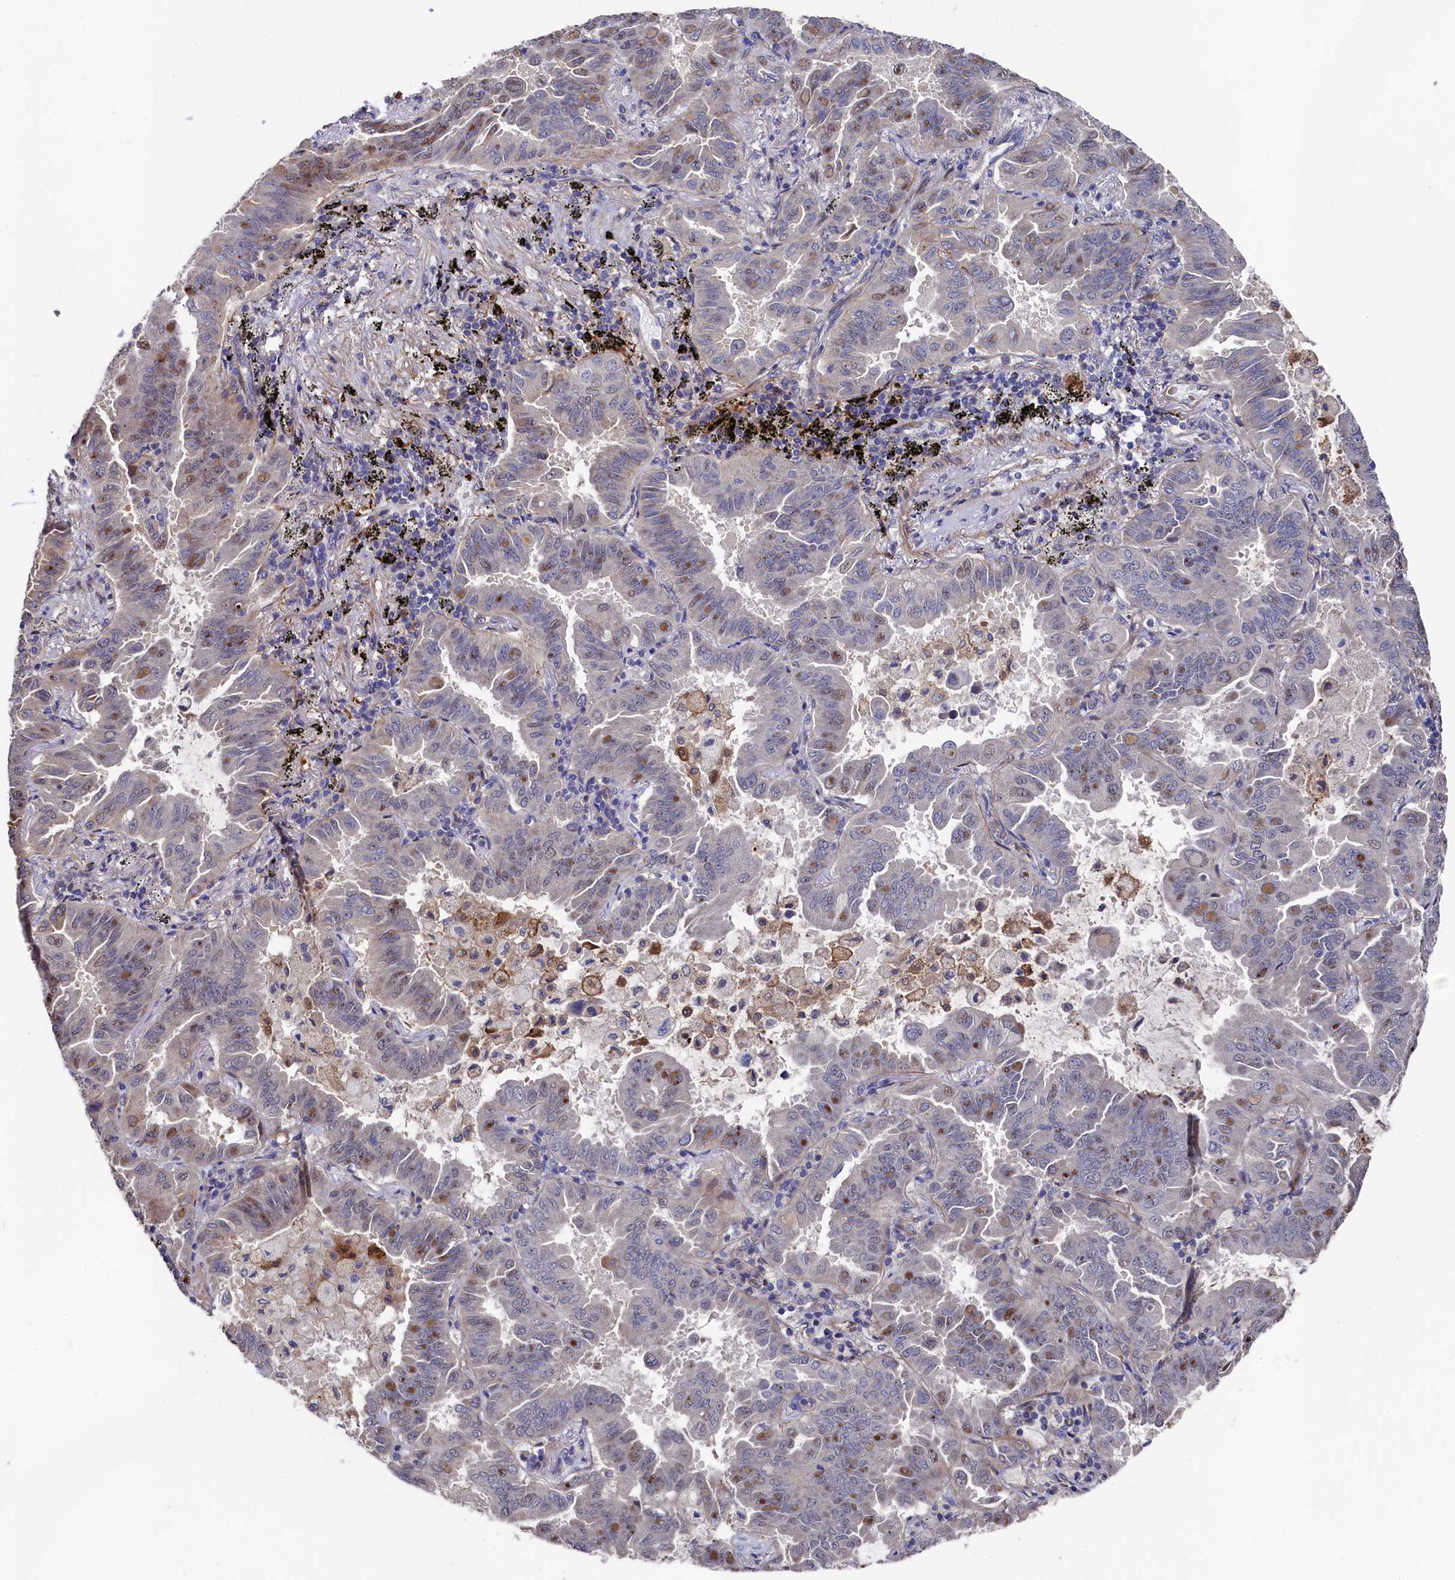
{"staining": {"intensity": "weak", "quantity": "<25%", "location": "nuclear"}, "tissue": "lung cancer", "cell_type": "Tumor cells", "image_type": "cancer", "snomed": [{"axis": "morphology", "description": "Adenocarcinoma, NOS"}, {"axis": "topography", "description": "Lung"}], "caption": "This is a photomicrograph of immunohistochemistry (IHC) staining of lung adenocarcinoma, which shows no staining in tumor cells.", "gene": "ZNF891", "patient": {"sex": "male", "age": 64}}